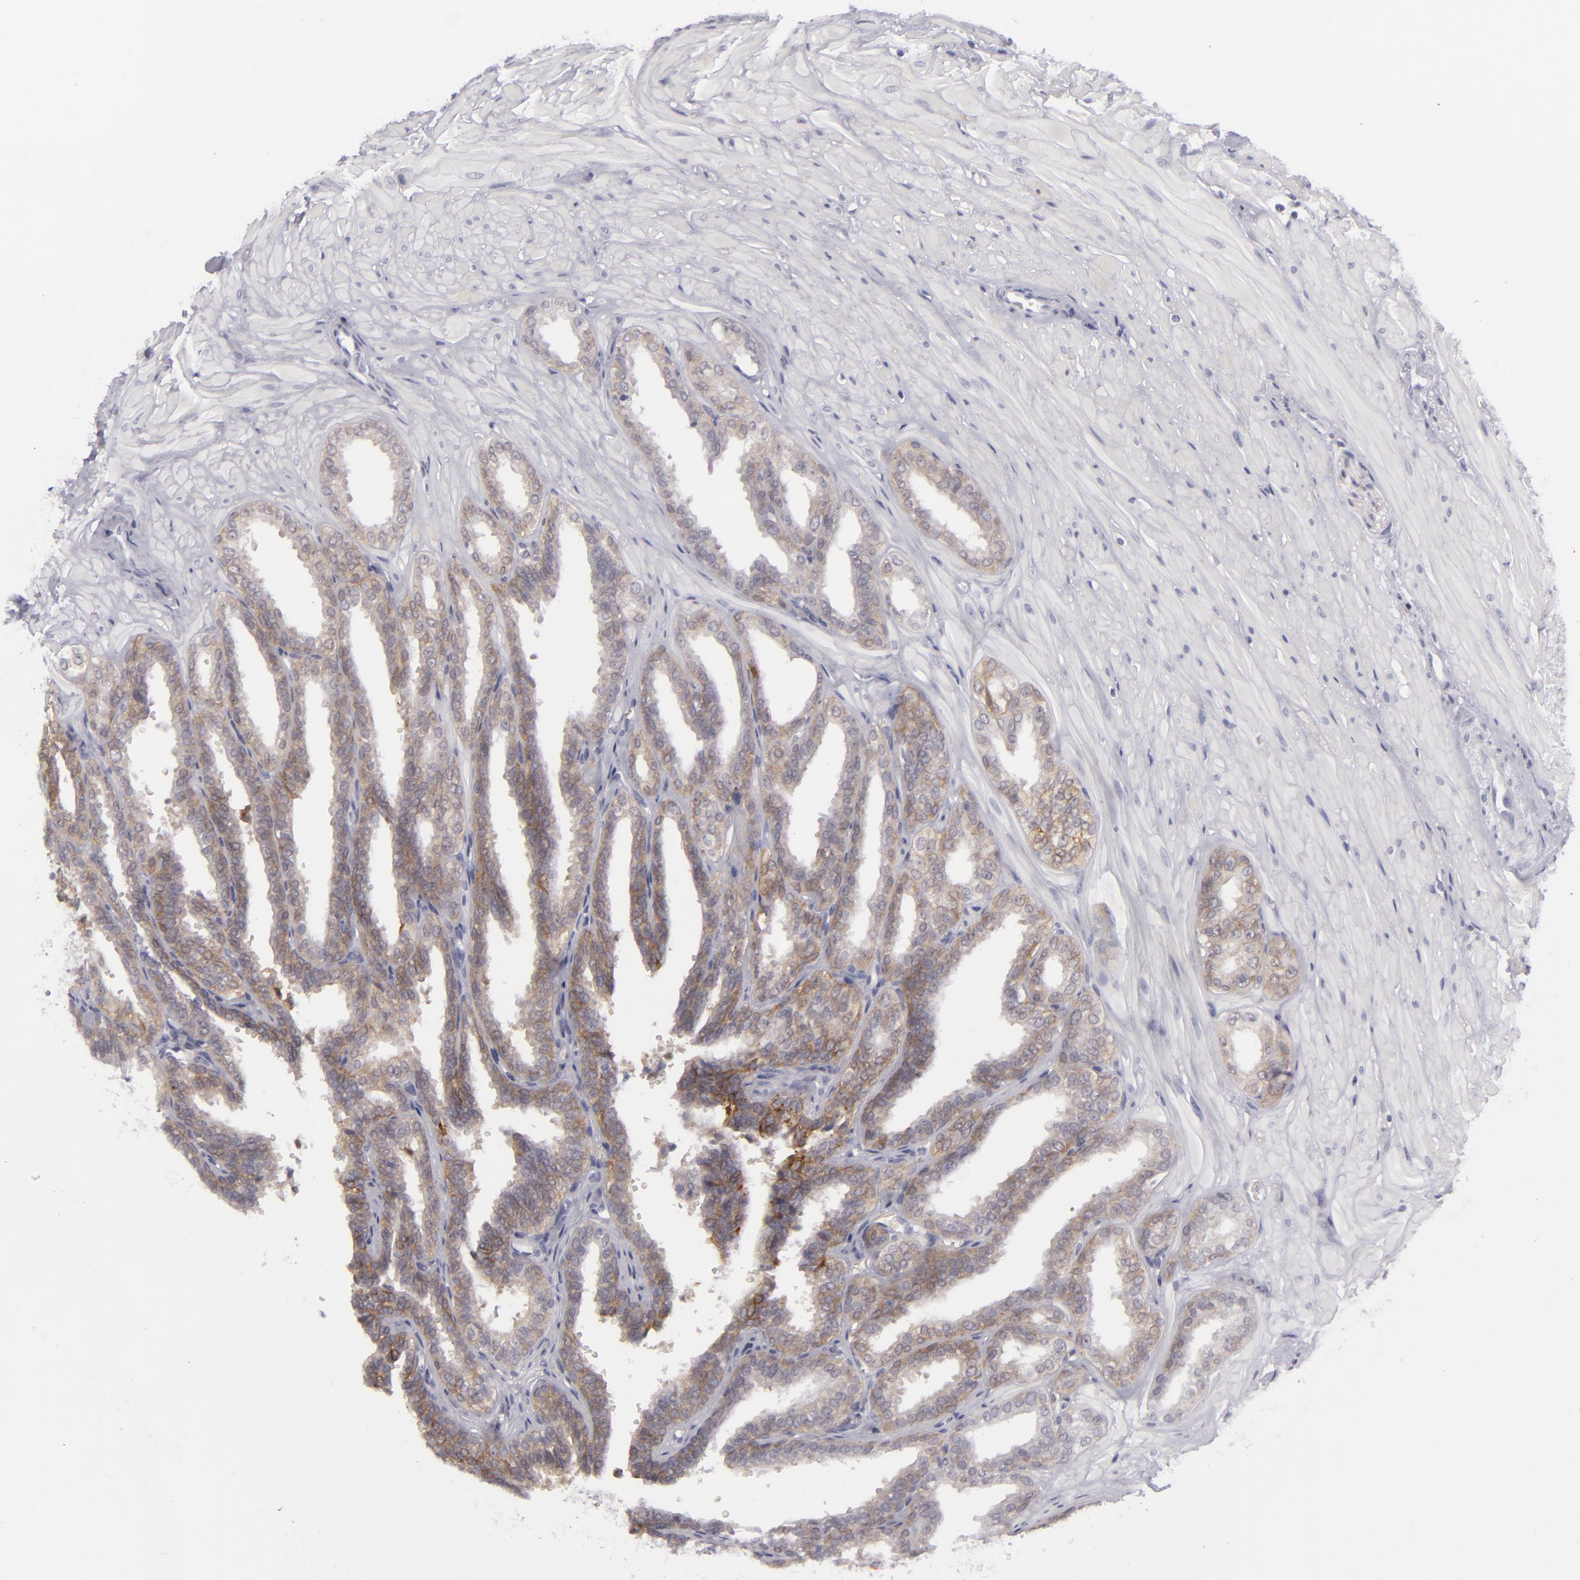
{"staining": {"intensity": "moderate", "quantity": "25%-75%", "location": "cytoplasmic/membranous"}, "tissue": "seminal vesicle", "cell_type": "Glandular cells", "image_type": "normal", "snomed": [{"axis": "morphology", "description": "Normal tissue, NOS"}, {"axis": "topography", "description": "Seminal veicle"}], "caption": "A micrograph of seminal vesicle stained for a protein demonstrates moderate cytoplasmic/membranous brown staining in glandular cells. (brown staining indicates protein expression, while blue staining denotes nuclei).", "gene": "JUP", "patient": {"sex": "male", "age": 26}}